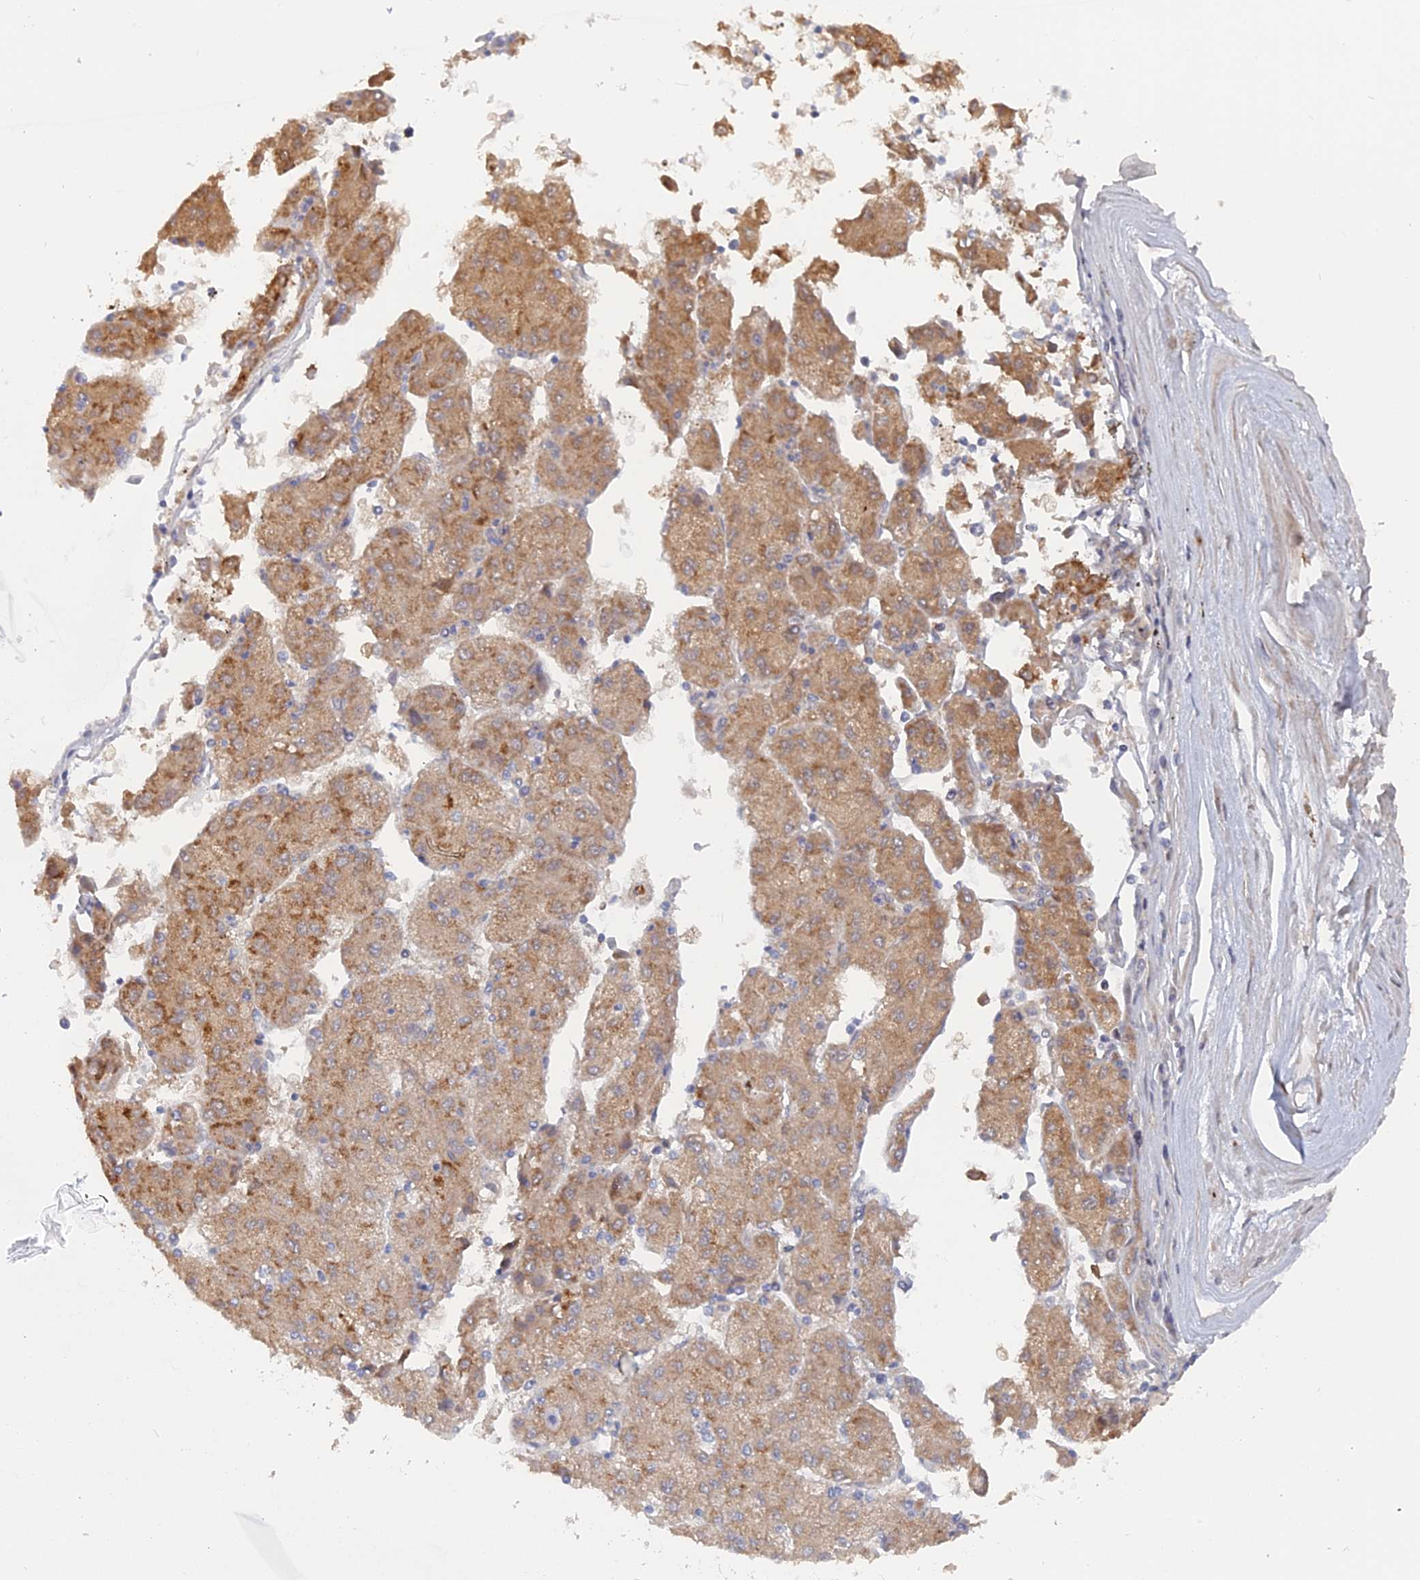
{"staining": {"intensity": "moderate", "quantity": ">75%", "location": "cytoplasmic/membranous"}, "tissue": "liver cancer", "cell_type": "Tumor cells", "image_type": "cancer", "snomed": [{"axis": "morphology", "description": "Carcinoma, Hepatocellular, NOS"}, {"axis": "topography", "description": "Liver"}], "caption": "Brown immunohistochemical staining in human liver hepatocellular carcinoma shows moderate cytoplasmic/membranous expression in about >75% of tumor cells.", "gene": "CCDC85A", "patient": {"sex": "male", "age": 72}}